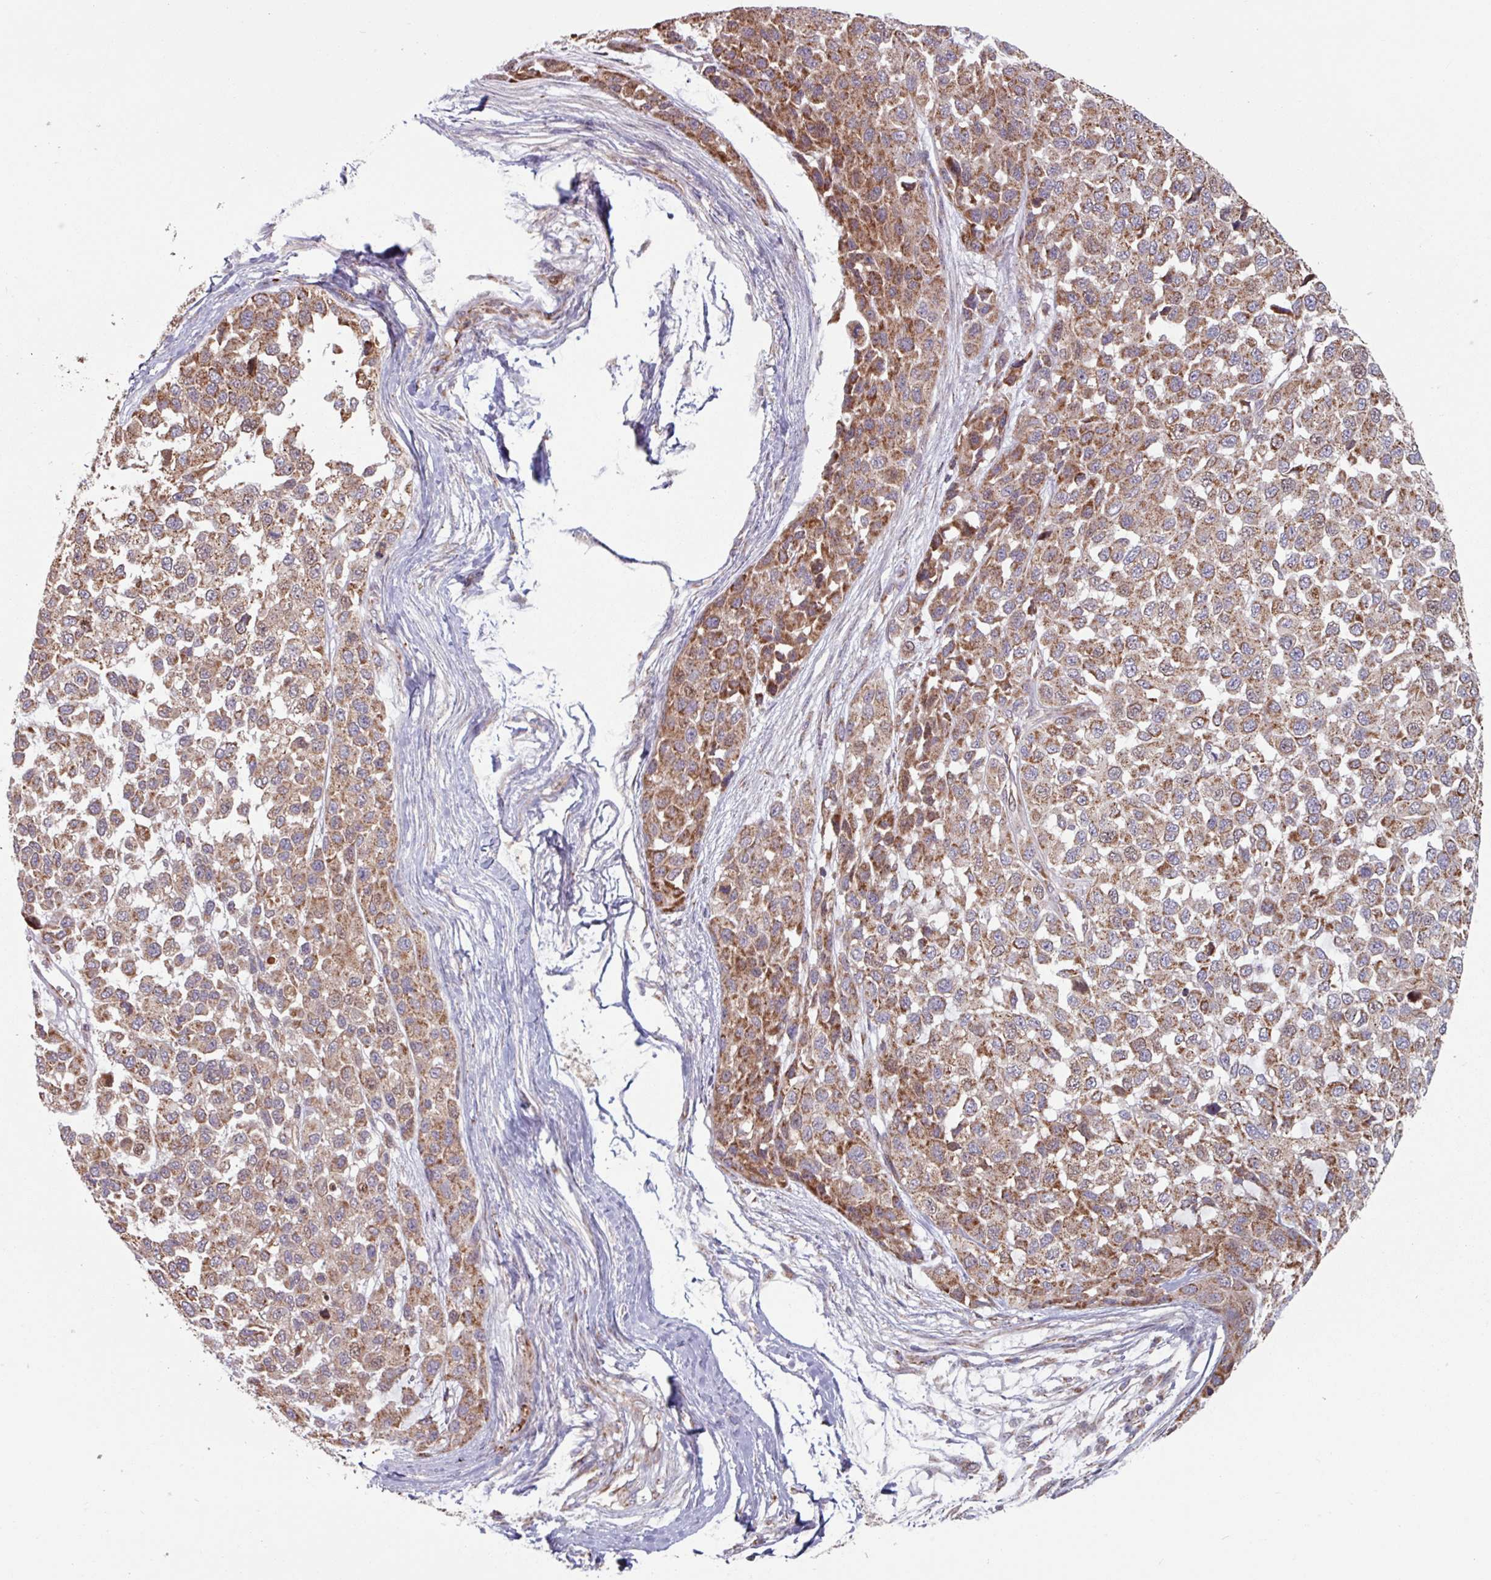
{"staining": {"intensity": "moderate", "quantity": ">75%", "location": "cytoplasmic/membranous"}, "tissue": "melanoma", "cell_type": "Tumor cells", "image_type": "cancer", "snomed": [{"axis": "morphology", "description": "Malignant melanoma, NOS"}, {"axis": "topography", "description": "Skin"}], "caption": "Immunohistochemical staining of melanoma shows medium levels of moderate cytoplasmic/membranous staining in about >75% of tumor cells.", "gene": "COX7C", "patient": {"sex": "male", "age": 62}}